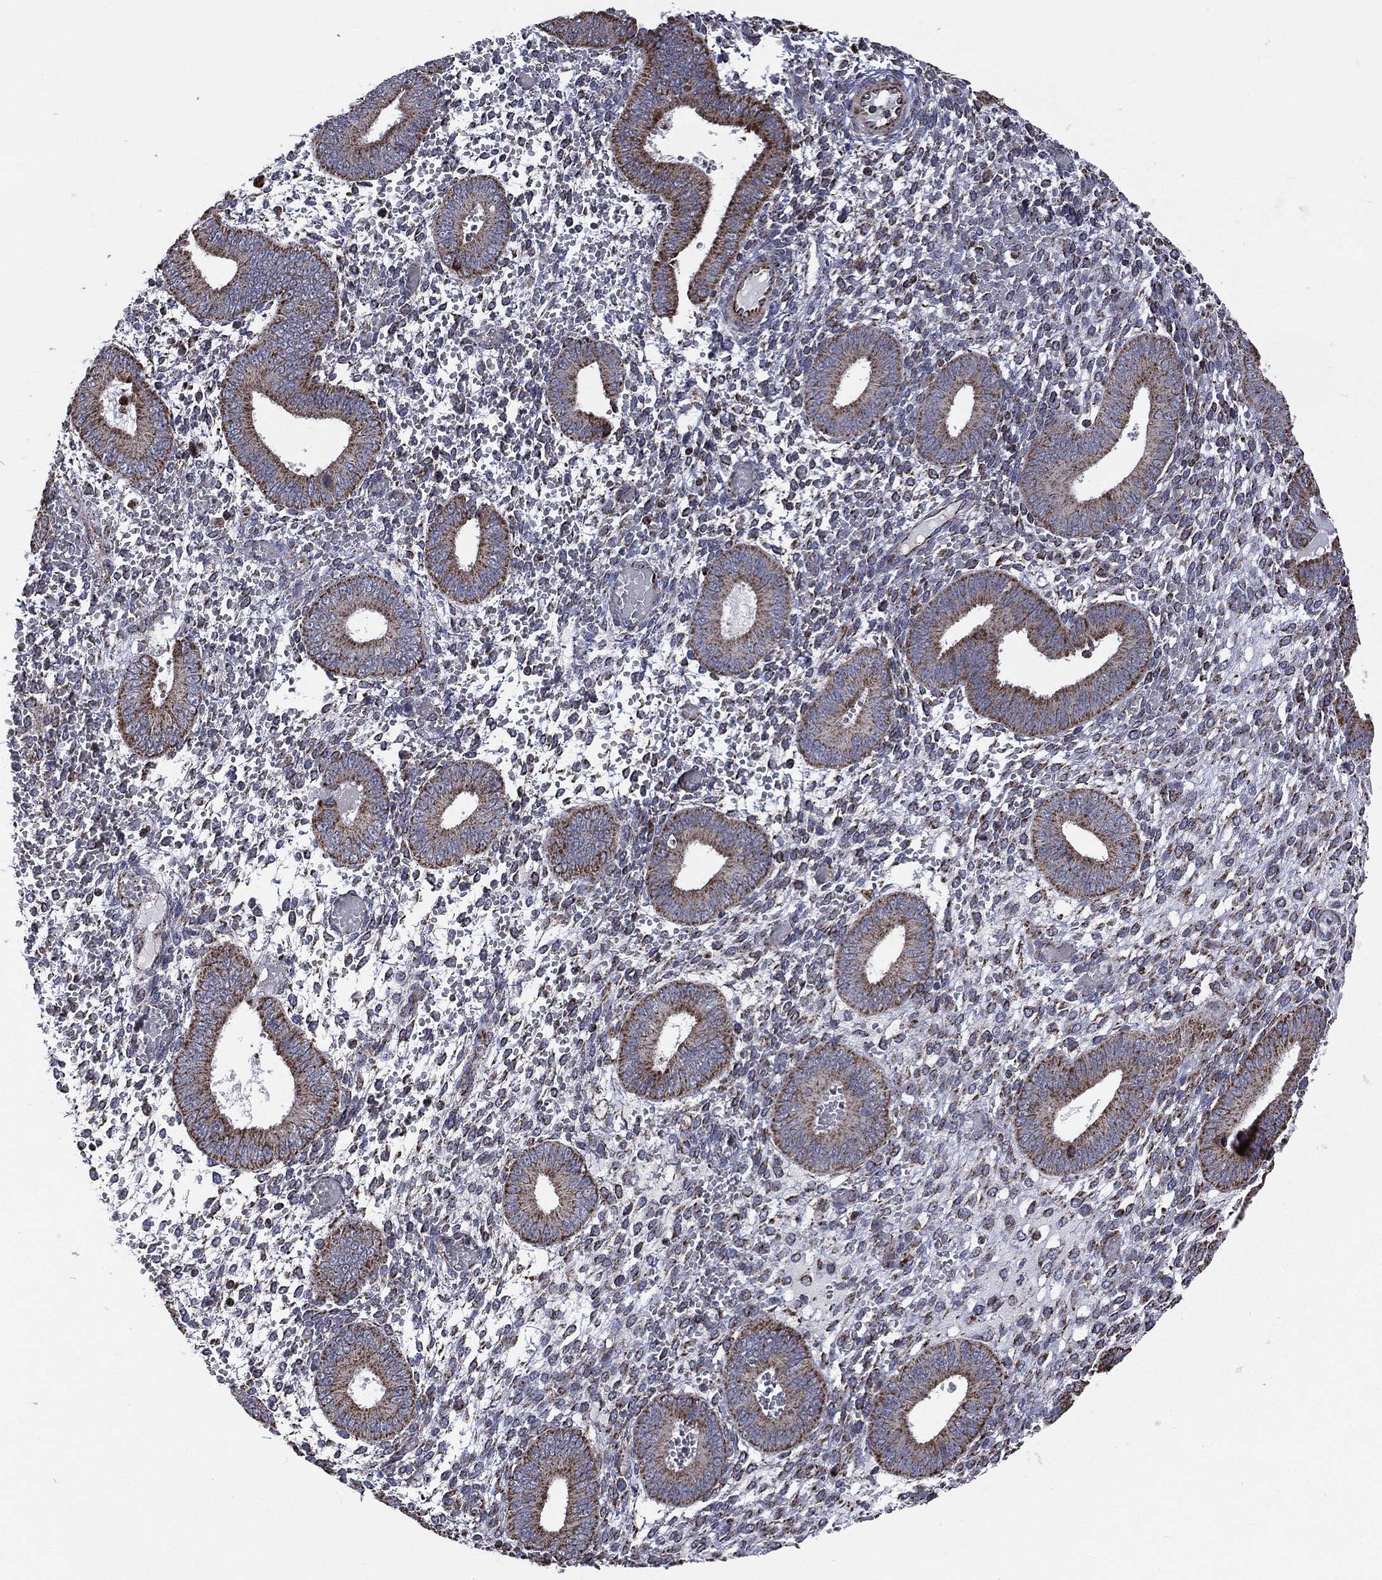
{"staining": {"intensity": "negative", "quantity": "none", "location": "none"}, "tissue": "endometrium", "cell_type": "Cells in endometrial stroma", "image_type": "normal", "snomed": [{"axis": "morphology", "description": "Normal tissue, NOS"}, {"axis": "topography", "description": "Endometrium"}], "caption": "A high-resolution histopathology image shows immunohistochemistry staining of normal endometrium, which reveals no significant positivity in cells in endometrial stroma. (DAB (3,3'-diaminobenzidine) immunohistochemistry visualized using brightfield microscopy, high magnification).", "gene": "GOT2", "patient": {"sex": "female", "age": 42}}